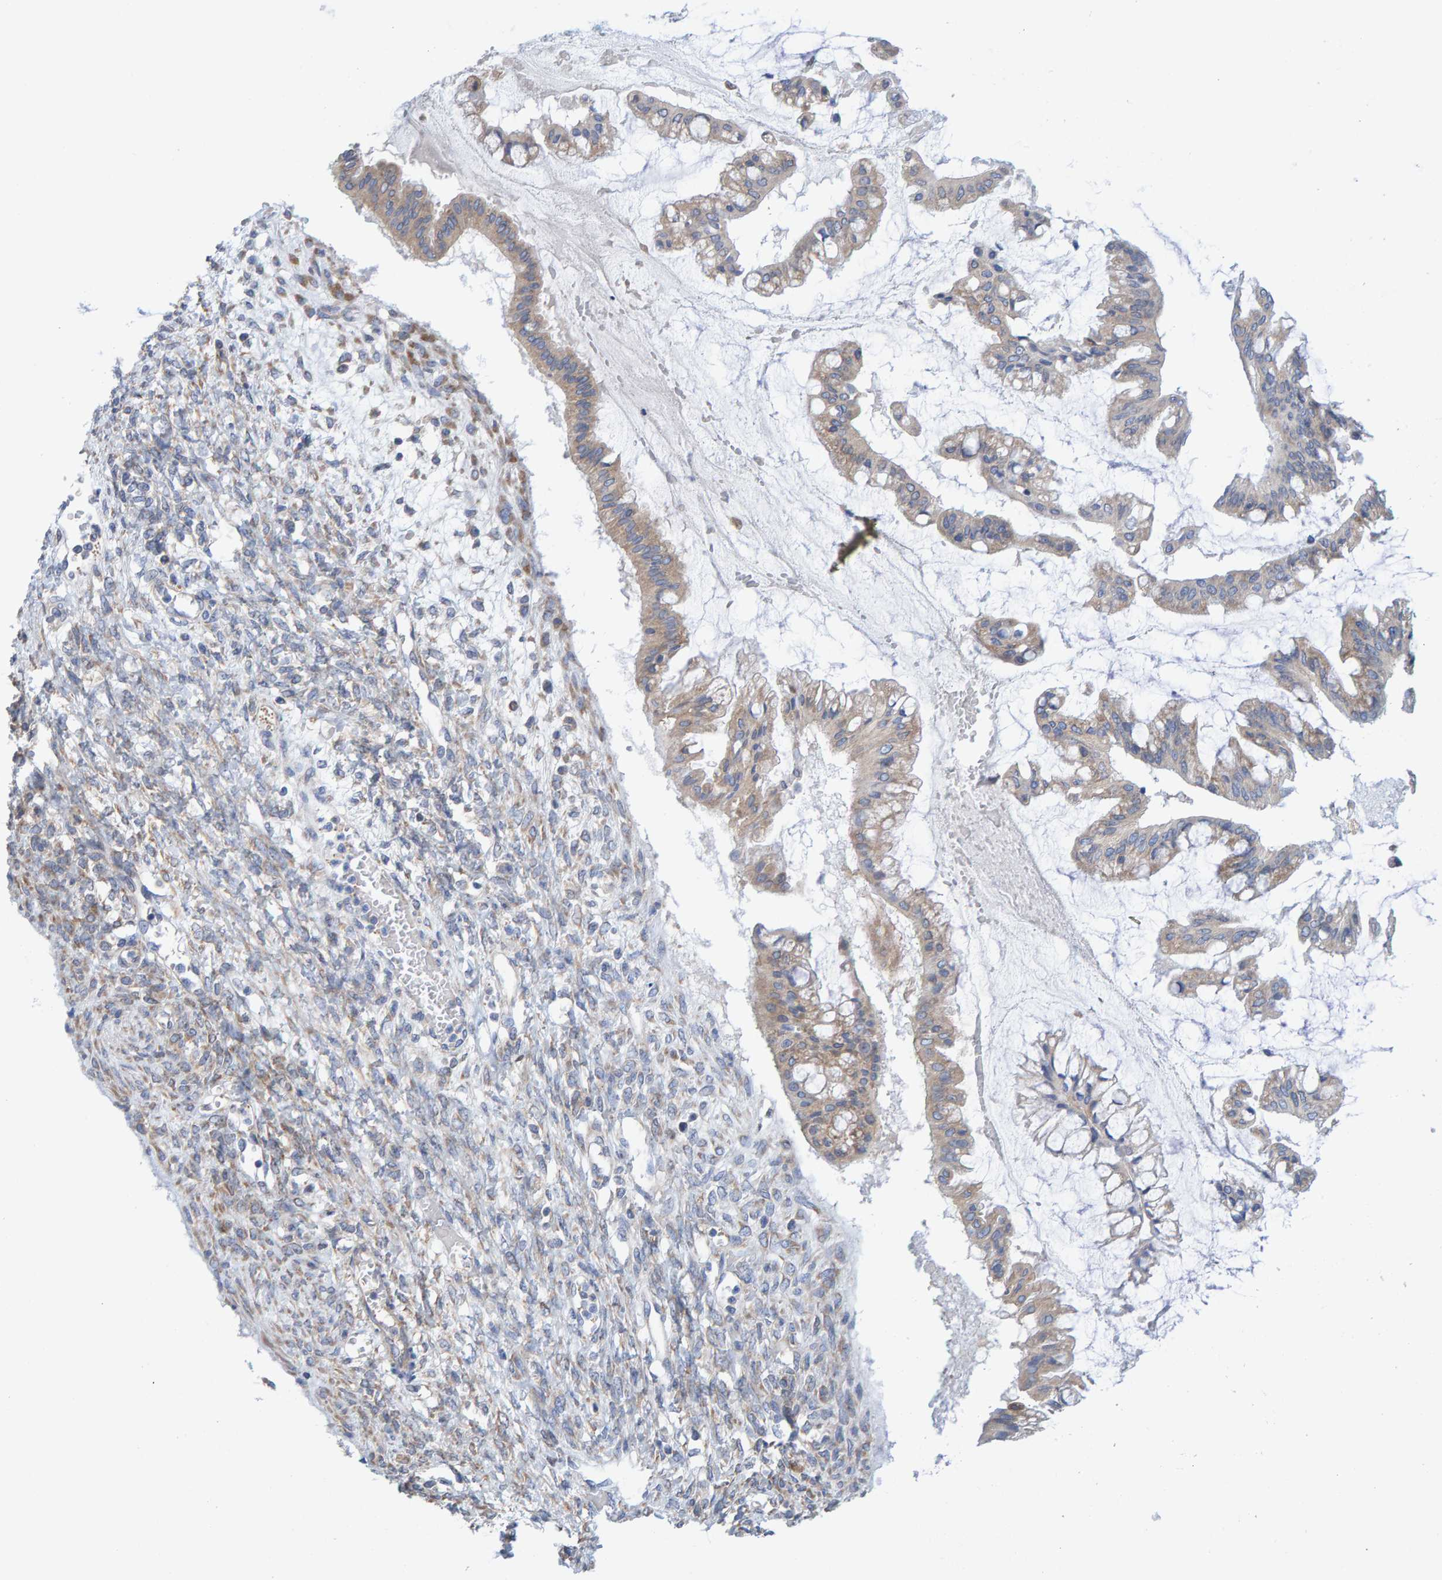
{"staining": {"intensity": "weak", "quantity": ">75%", "location": "cytoplasmic/membranous"}, "tissue": "ovarian cancer", "cell_type": "Tumor cells", "image_type": "cancer", "snomed": [{"axis": "morphology", "description": "Cystadenocarcinoma, mucinous, NOS"}, {"axis": "topography", "description": "Ovary"}], "caption": "High-power microscopy captured an immunohistochemistry histopathology image of ovarian mucinous cystadenocarcinoma, revealing weak cytoplasmic/membranous staining in about >75% of tumor cells.", "gene": "CDK5RAP3", "patient": {"sex": "female", "age": 73}}